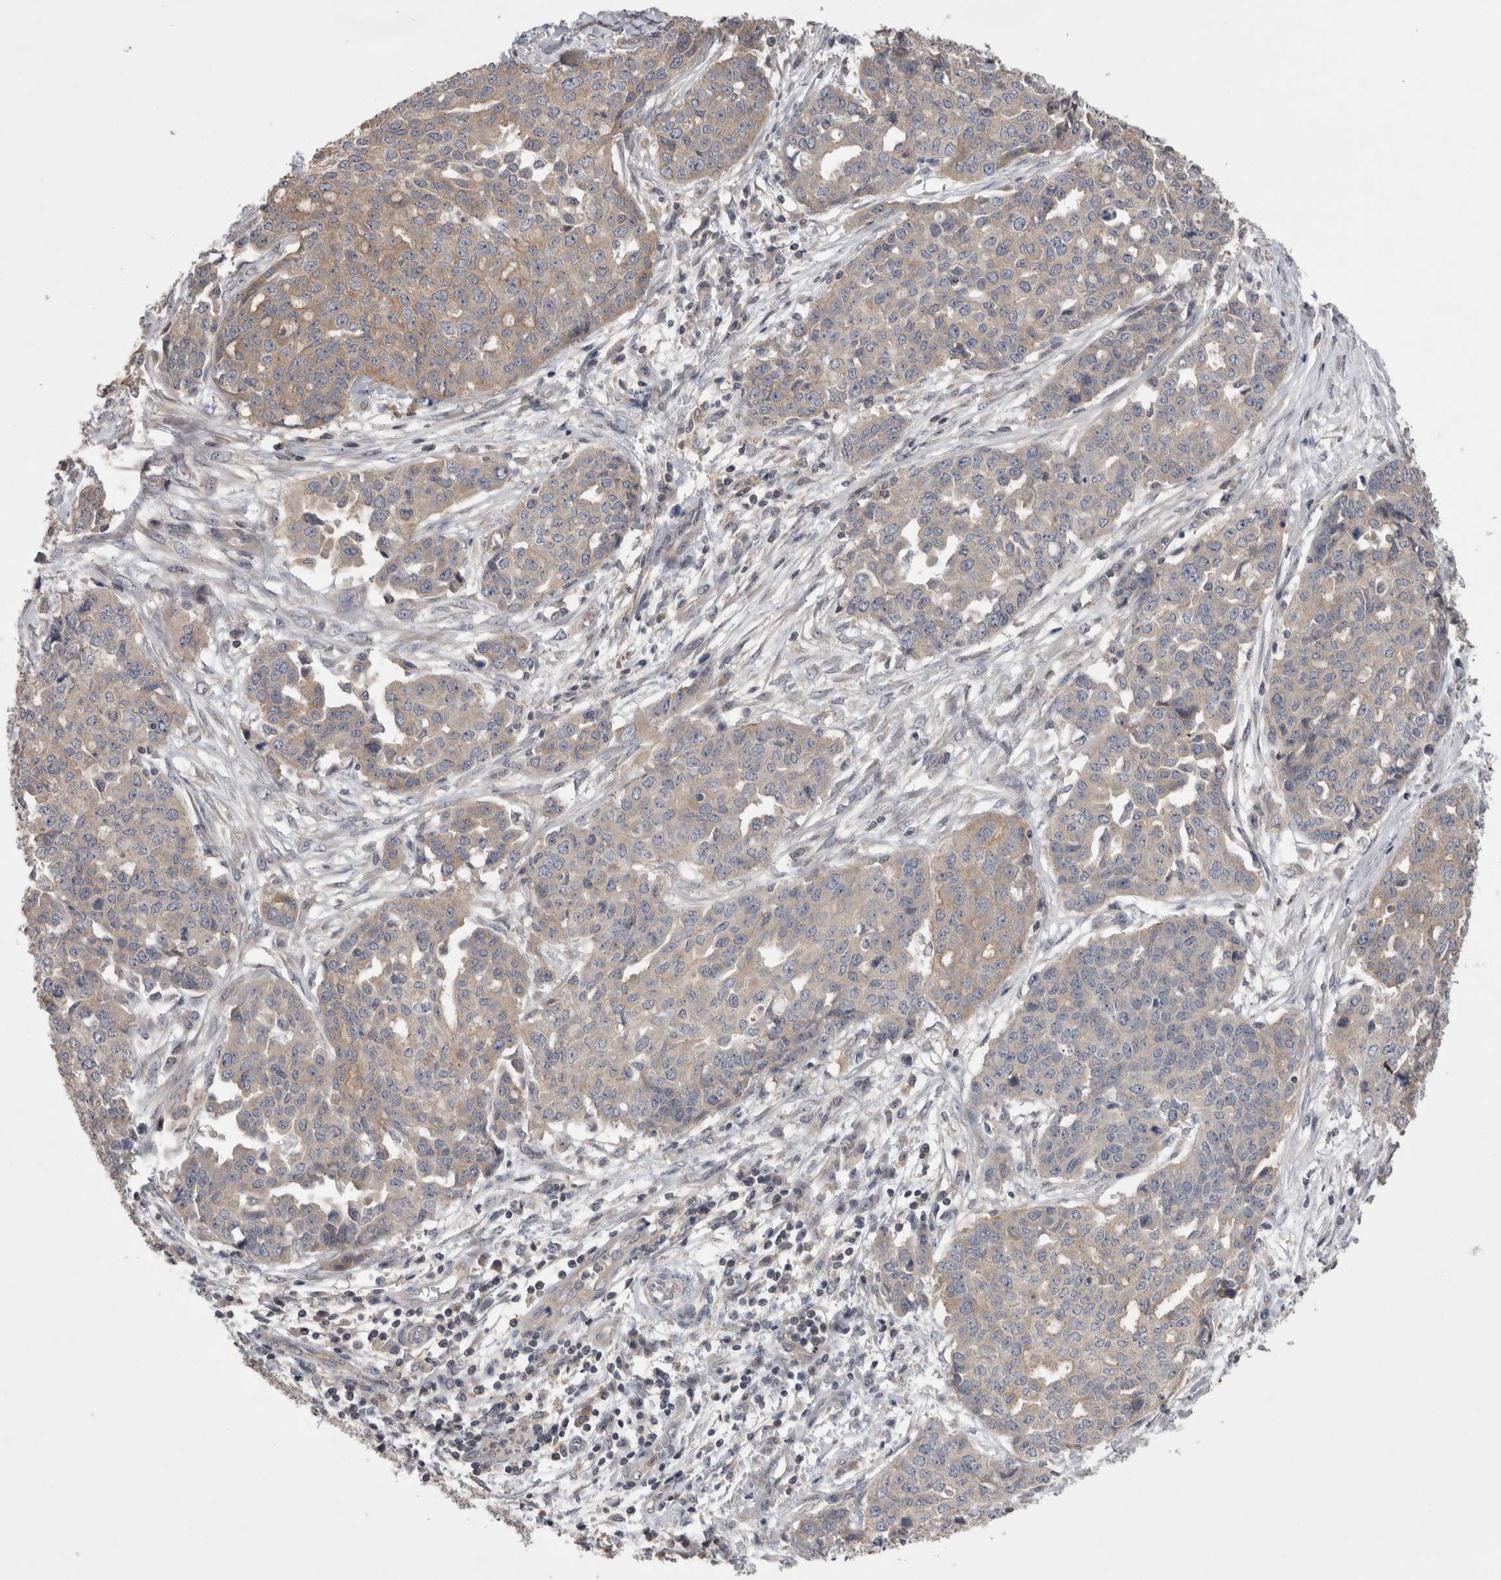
{"staining": {"intensity": "weak", "quantity": ">75%", "location": "cytoplasmic/membranous"}, "tissue": "ovarian cancer", "cell_type": "Tumor cells", "image_type": "cancer", "snomed": [{"axis": "morphology", "description": "Cystadenocarcinoma, serous, NOS"}, {"axis": "topography", "description": "Soft tissue"}, {"axis": "topography", "description": "Ovary"}], "caption": "Weak cytoplasmic/membranous protein staining is appreciated in approximately >75% of tumor cells in ovarian serous cystadenocarcinoma. (DAB = brown stain, brightfield microscopy at high magnification).", "gene": "OTOR", "patient": {"sex": "female", "age": 57}}